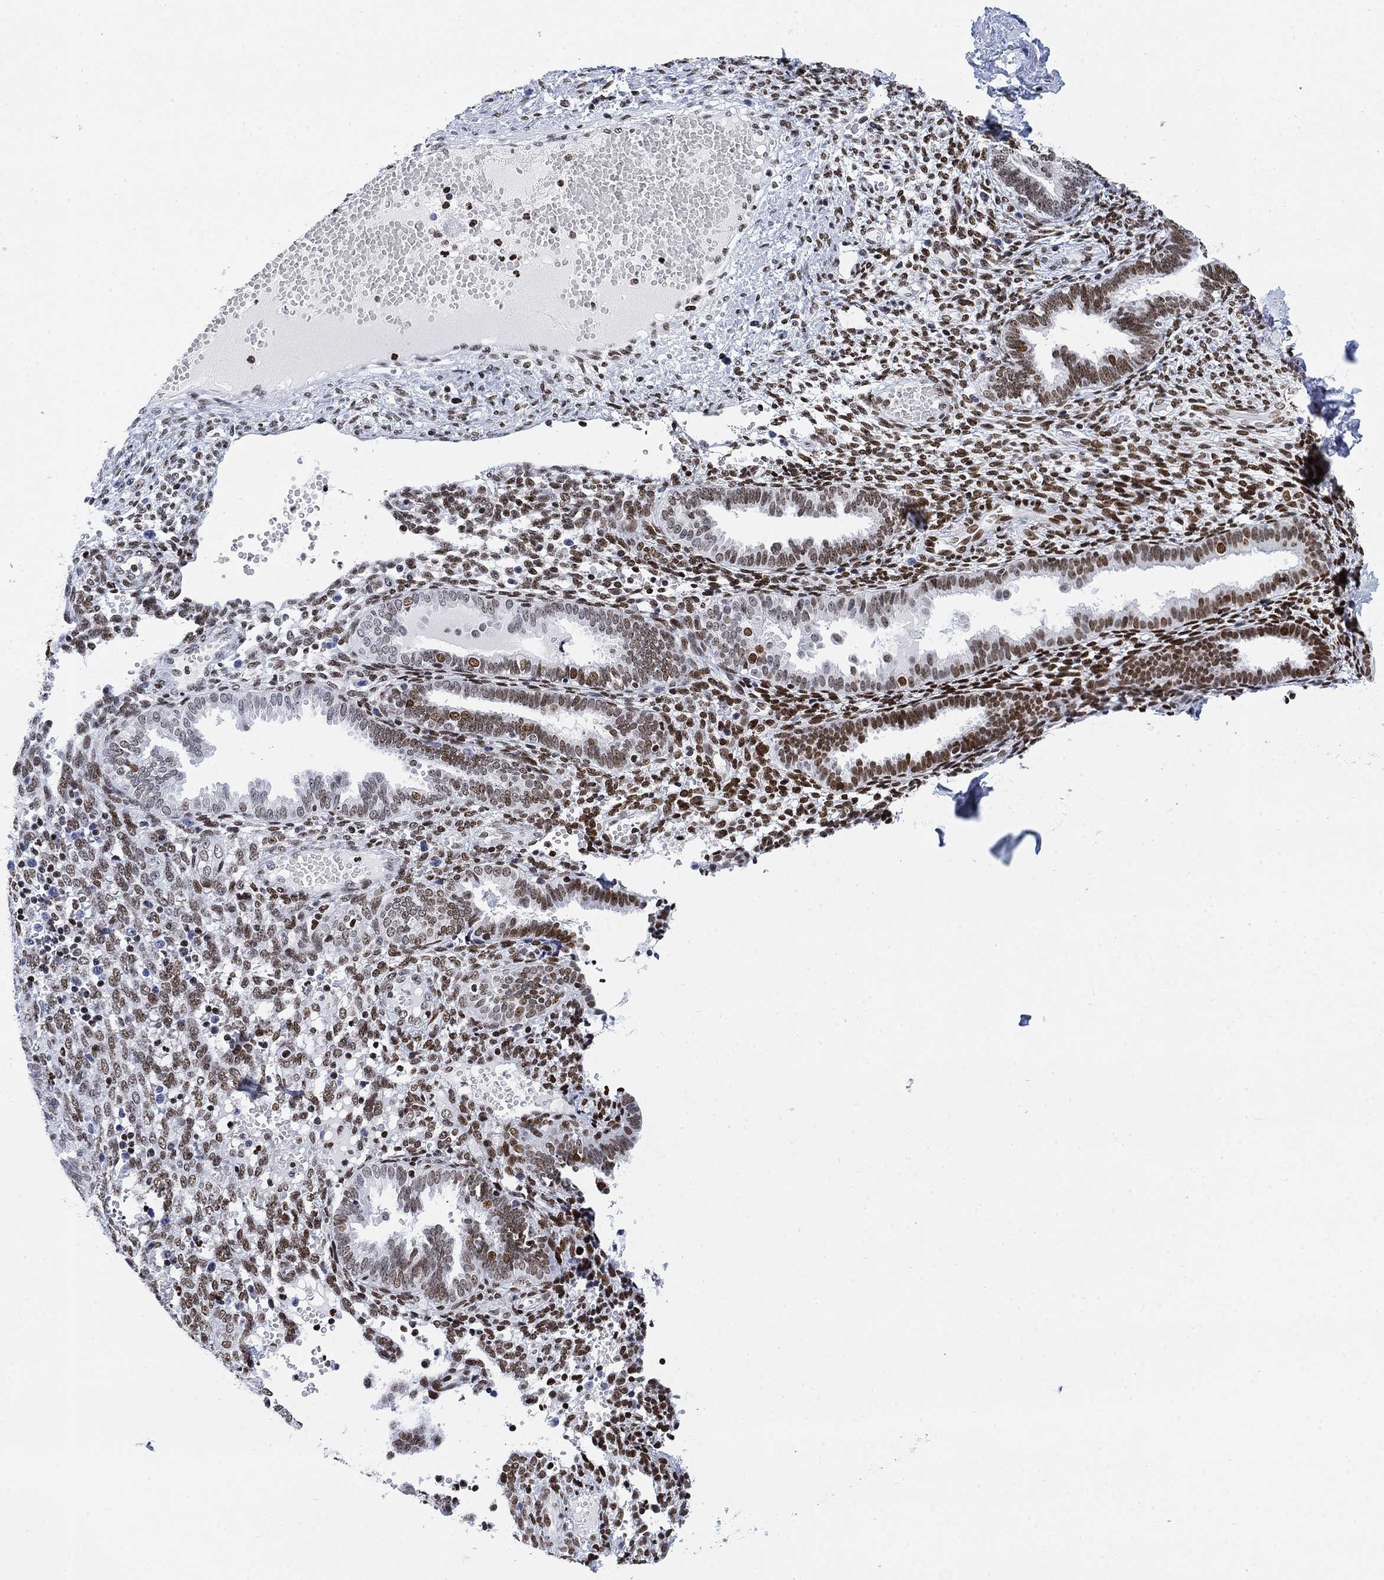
{"staining": {"intensity": "moderate", "quantity": "25%-75%", "location": "nuclear"}, "tissue": "endometrium", "cell_type": "Cells in endometrial stroma", "image_type": "normal", "snomed": [{"axis": "morphology", "description": "Normal tissue, NOS"}, {"axis": "topography", "description": "Endometrium"}], "caption": "Endometrium stained with IHC shows moderate nuclear expression in about 25%-75% of cells in endometrial stroma.", "gene": "H1", "patient": {"sex": "female", "age": 42}}